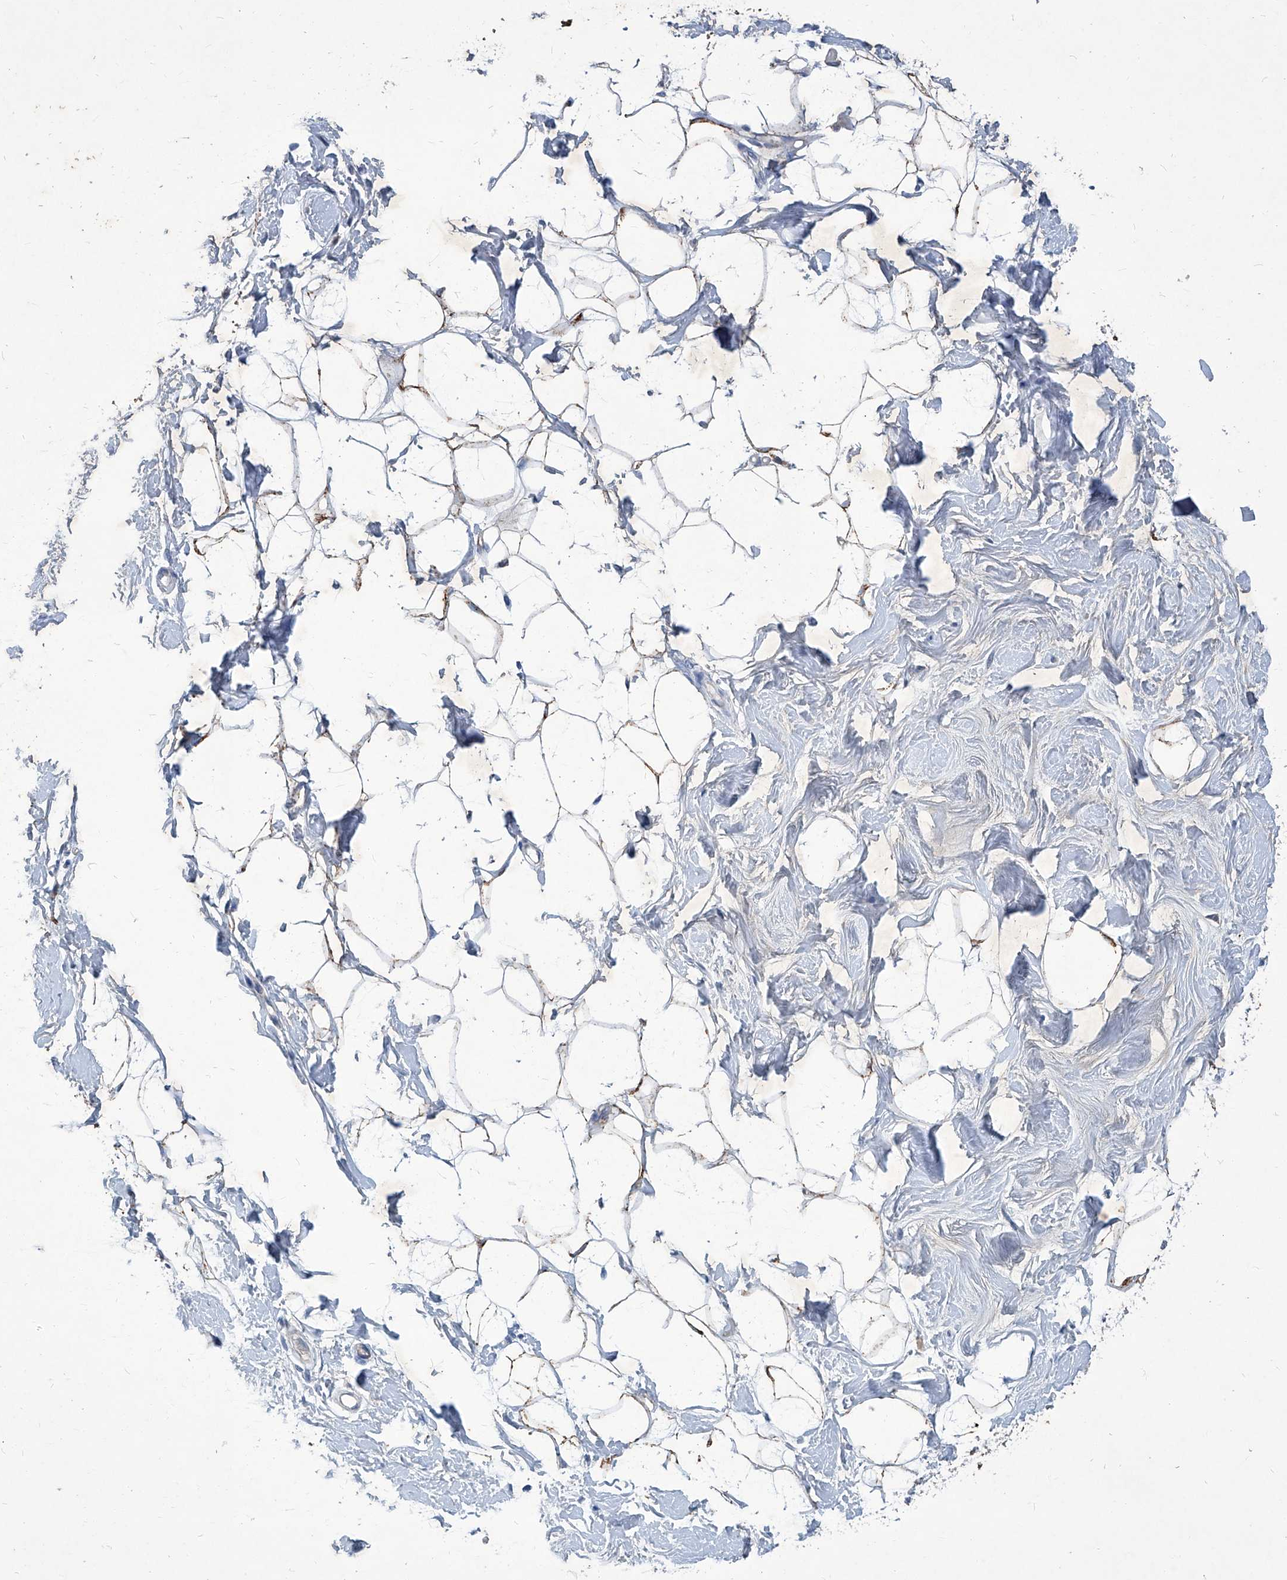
{"staining": {"intensity": "moderate", "quantity": "25%-75%", "location": "cytoplasmic/membranous"}, "tissue": "breast", "cell_type": "Adipocytes", "image_type": "normal", "snomed": [{"axis": "morphology", "description": "Normal tissue, NOS"}, {"axis": "topography", "description": "Breast"}], "caption": "The image displays a brown stain indicating the presence of a protein in the cytoplasmic/membranous of adipocytes in breast. (Brightfield microscopy of DAB IHC at high magnification).", "gene": "MTARC1", "patient": {"sex": "female", "age": 26}}